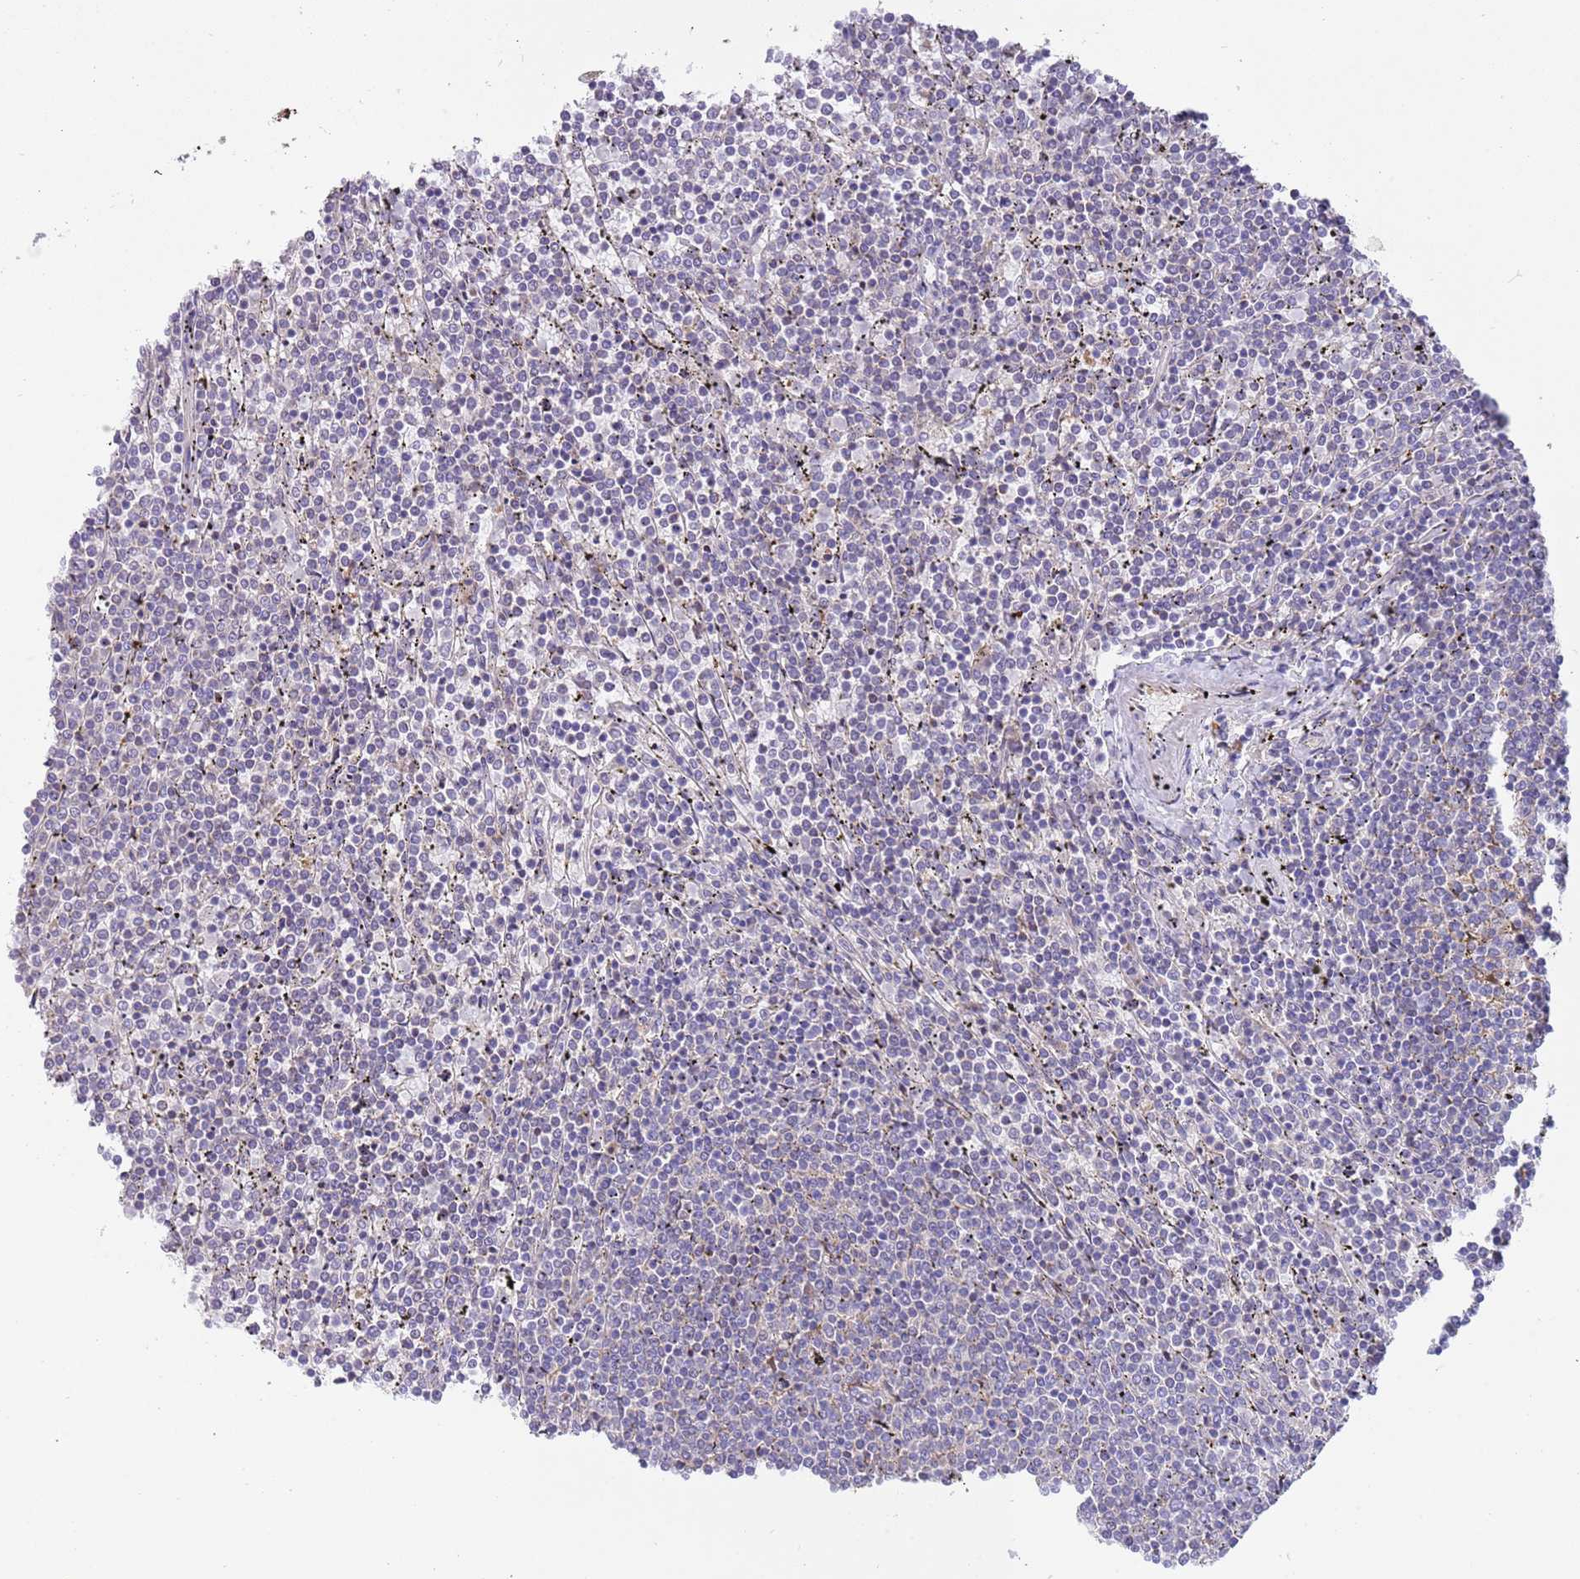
{"staining": {"intensity": "negative", "quantity": "none", "location": "none"}, "tissue": "lymphoma", "cell_type": "Tumor cells", "image_type": "cancer", "snomed": [{"axis": "morphology", "description": "Malignant lymphoma, non-Hodgkin's type, Low grade"}, {"axis": "topography", "description": "Spleen"}], "caption": "This photomicrograph is of lymphoma stained with IHC to label a protein in brown with the nuclei are counter-stained blue. There is no staining in tumor cells.", "gene": "CABYR", "patient": {"sex": "female", "age": 50}}